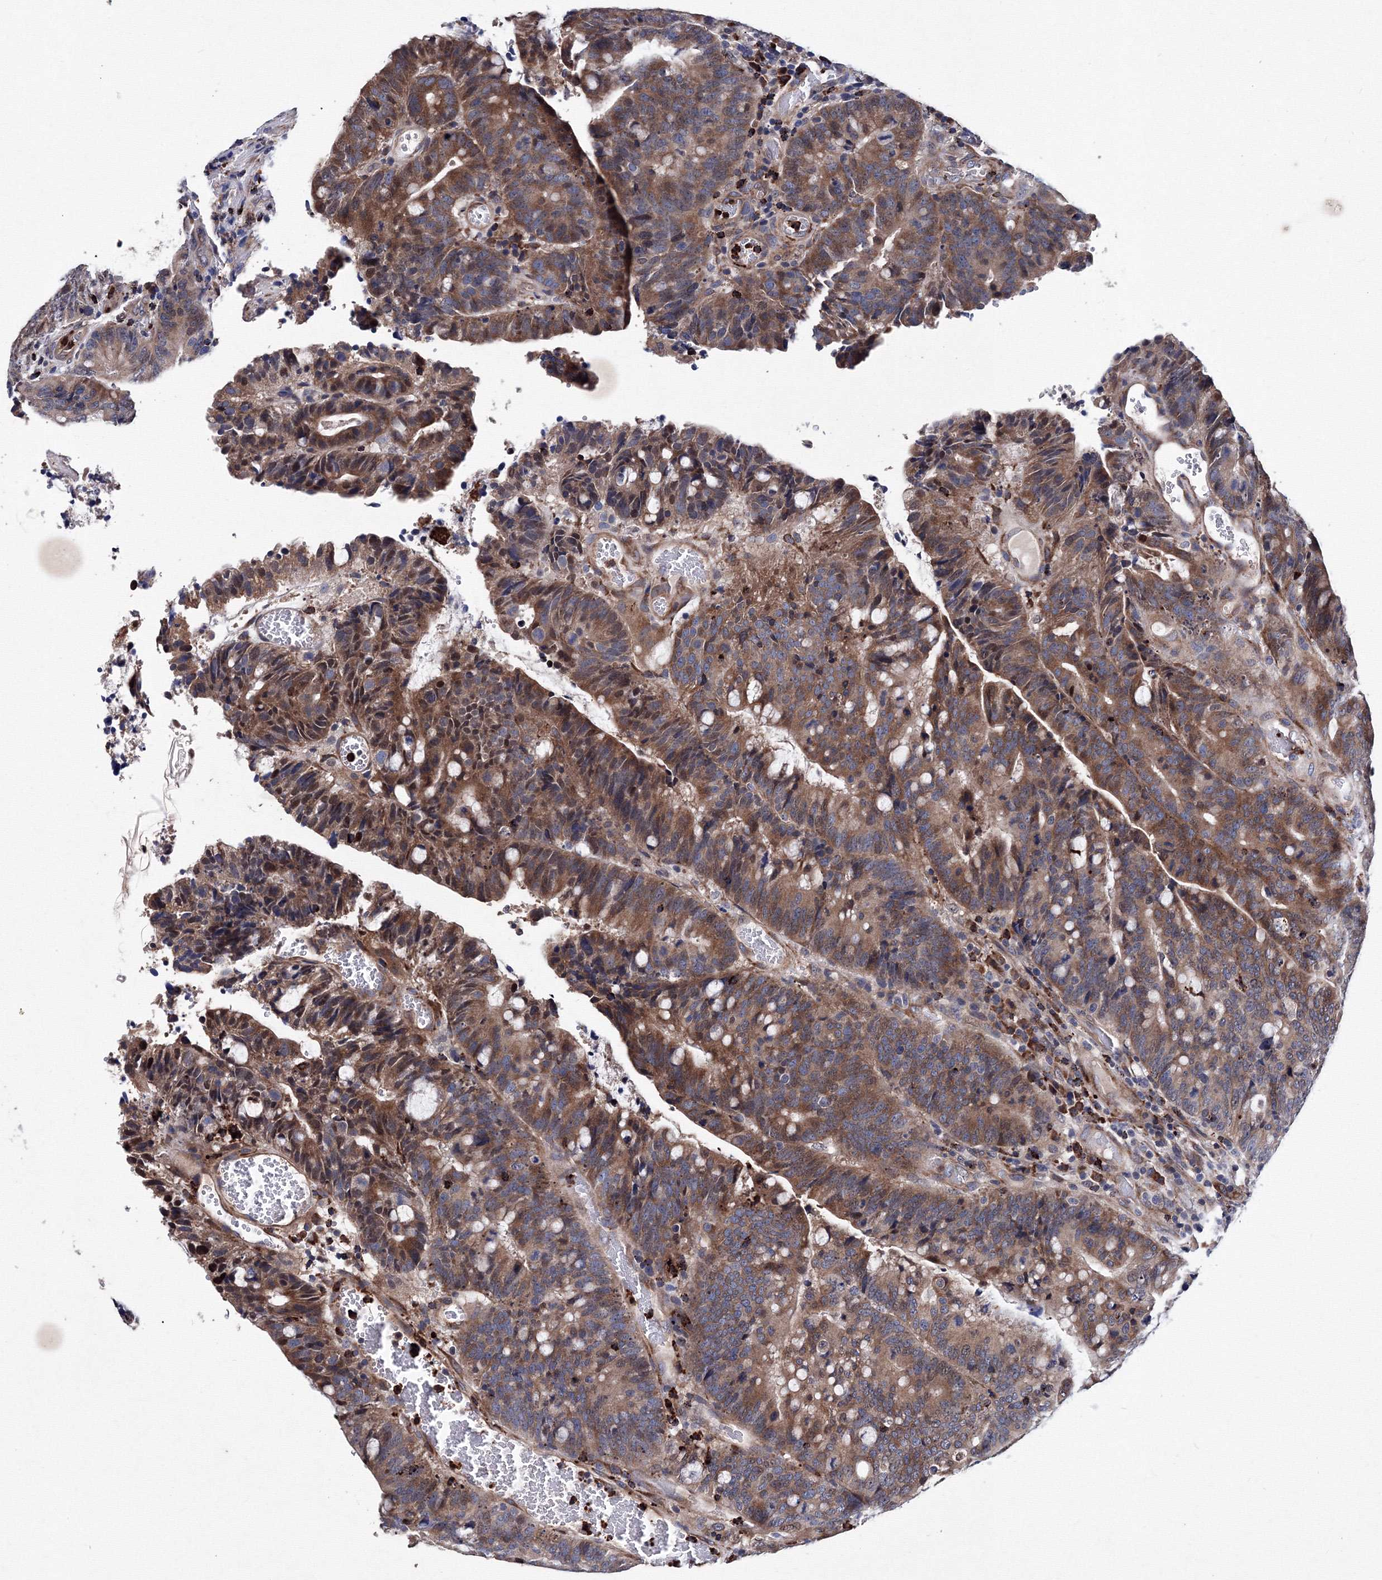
{"staining": {"intensity": "moderate", "quantity": ">75%", "location": "cytoplasmic/membranous"}, "tissue": "colorectal cancer", "cell_type": "Tumor cells", "image_type": "cancer", "snomed": [{"axis": "morphology", "description": "Adenocarcinoma, NOS"}, {"axis": "topography", "description": "Colon"}], "caption": "Tumor cells exhibit medium levels of moderate cytoplasmic/membranous staining in approximately >75% of cells in human colorectal adenocarcinoma. Using DAB (brown) and hematoxylin (blue) stains, captured at high magnification using brightfield microscopy.", "gene": "PHYKPL", "patient": {"sex": "female", "age": 66}}